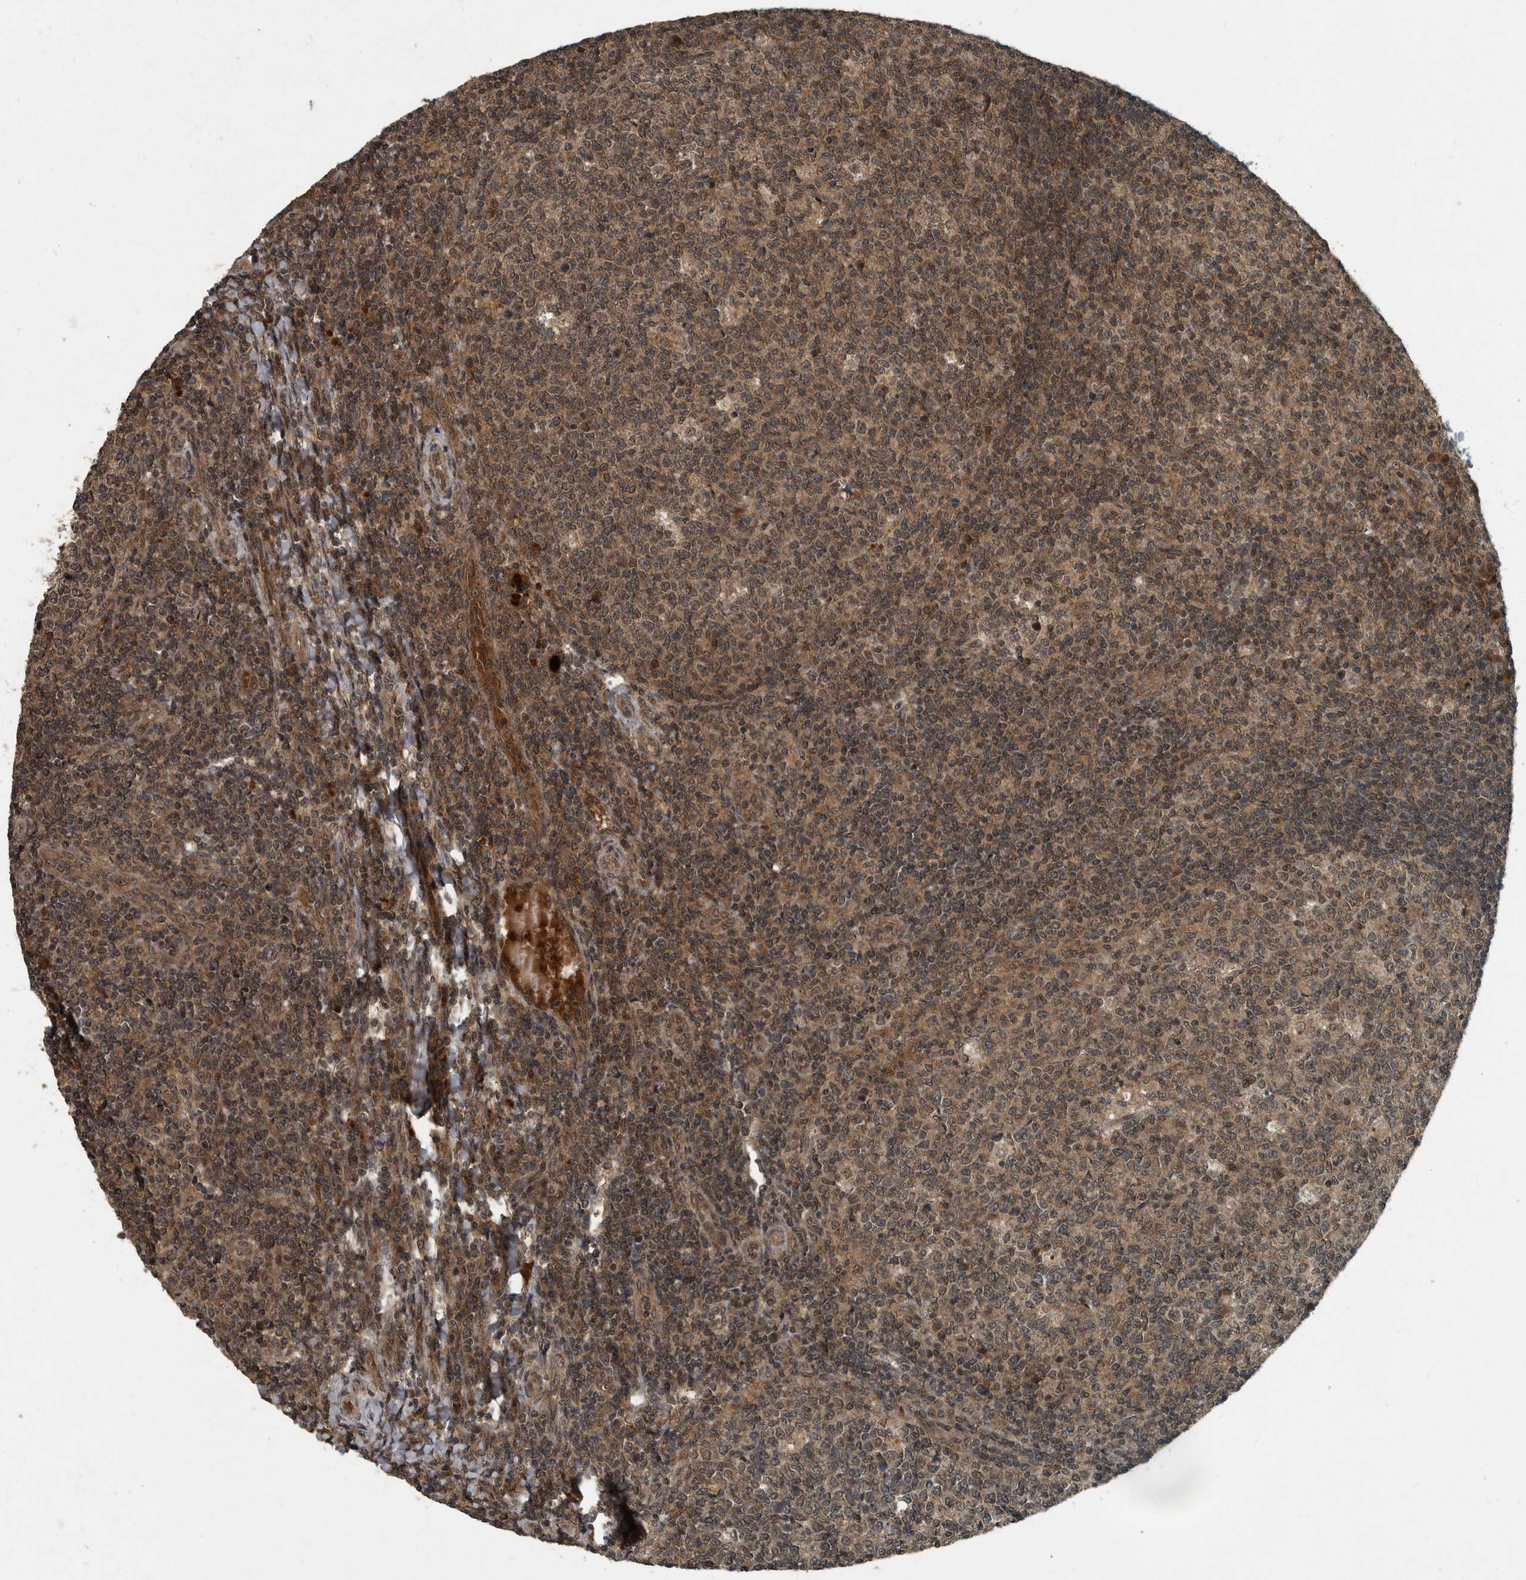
{"staining": {"intensity": "moderate", "quantity": ">75%", "location": "cytoplasmic/membranous,nuclear"}, "tissue": "tonsil", "cell_type": "Germinal center cells", "image_type": "normal", "snomed": [{"axis": "morphology", "description": "Normal tissue, NOS"}, {"axis": "topography", "description": "Tonsil"}], "caption": "Immunohistochemistry micrograph of unremarkable tonsil stained for a protein (brown), which shows medium levels of moderate cytoplasmic/membranous,nuclear positivity in approximately >75% of germinal center cells.", "gene": "FOXO1", "patient": {"sex": "female", "age": 19}}